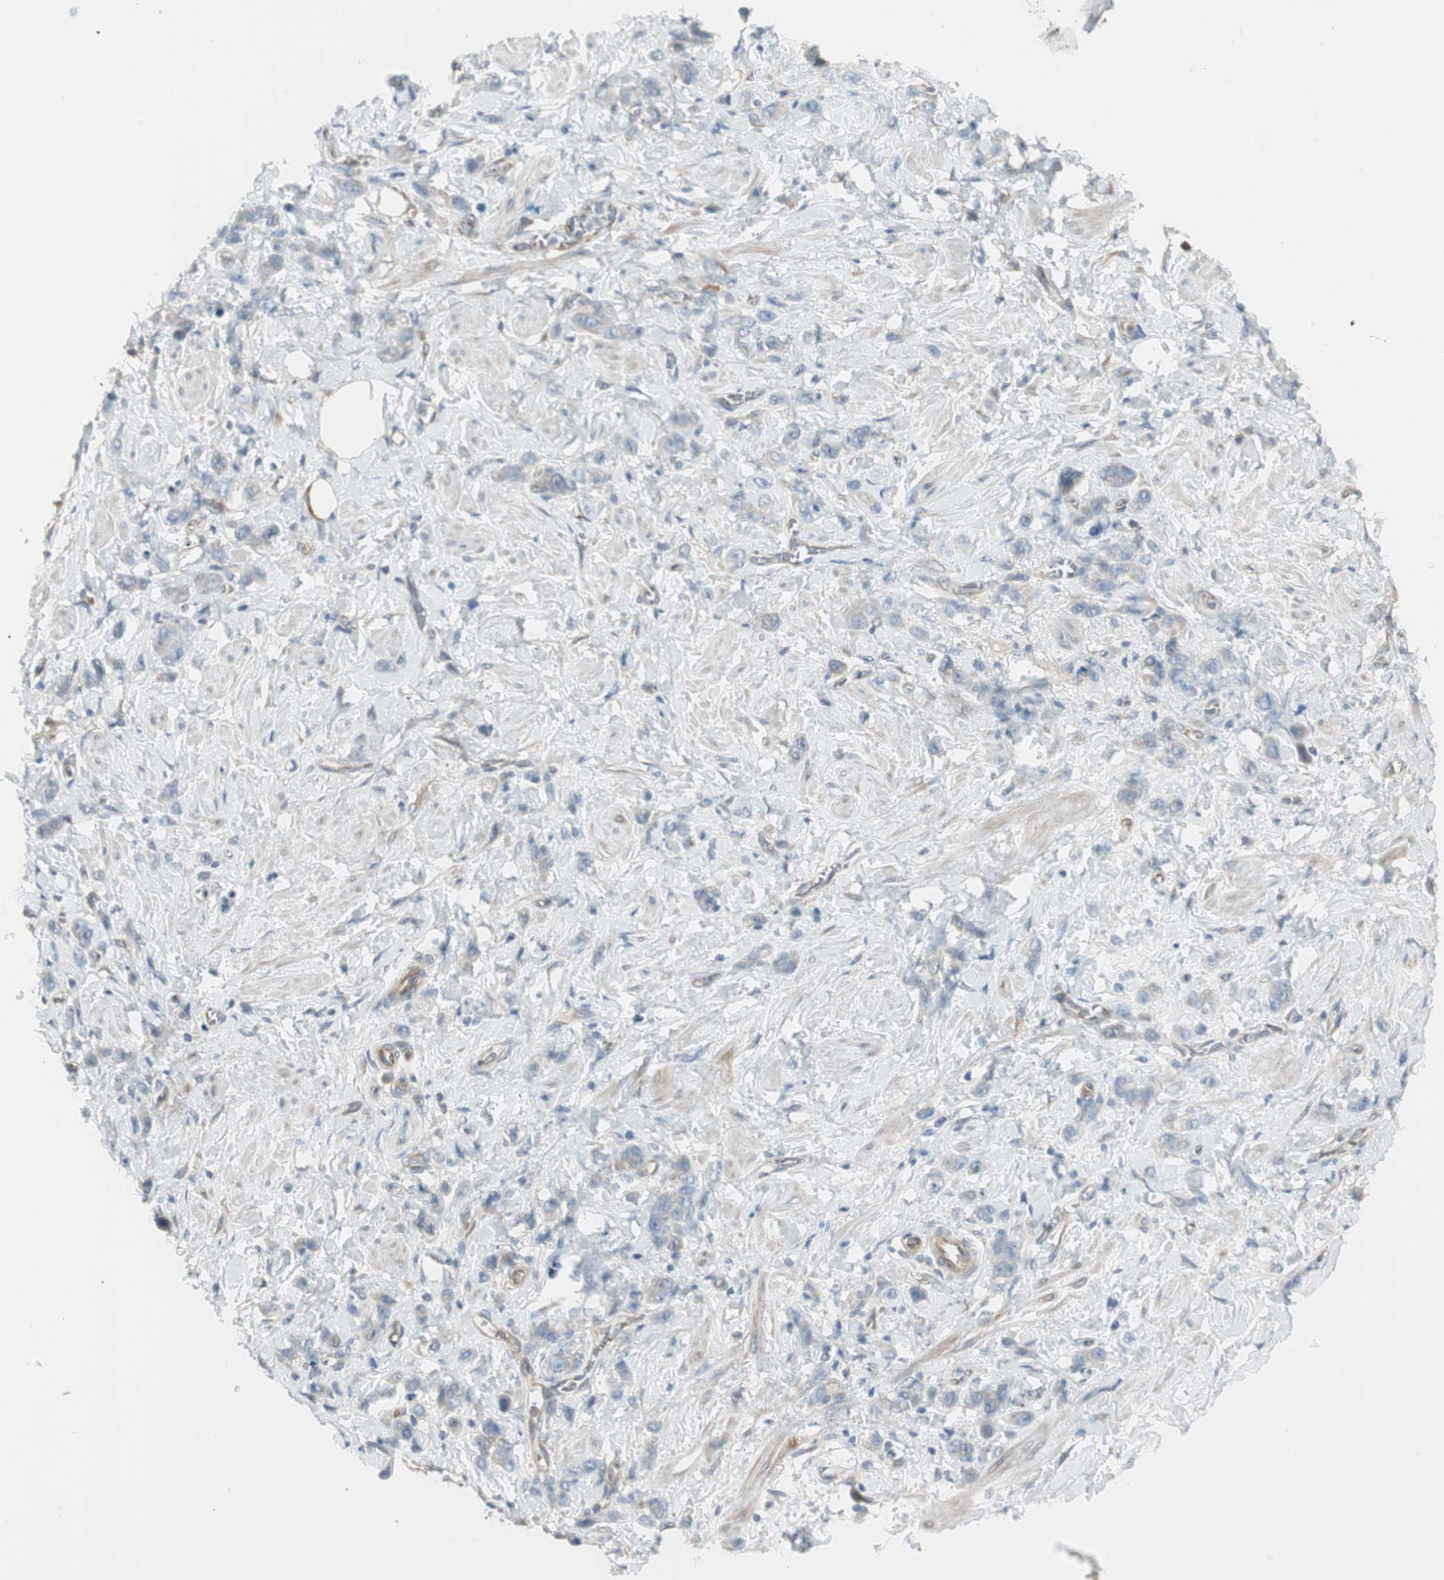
{"staining": {"intensity": "weak", "quantity": "<25%", "location": "cytoplasmic/membranous"}, "tissue": "stomach cancer", "cell_type": "Tumor cells", "image_type": "cancer", "snomed": [{"axis": "morphology", "description": "Adenocarcinoma, NOS"}, {"axis": "topography", "description": "Stomach"}], "caption": "The image displays no significant positivity in tumor cells of stomach cancer (adenocarcinoma). Nuclei are stained in blue.", "gene": "STON1-GTF2A1L", "patient": {"sex": "male", "age": 82}}